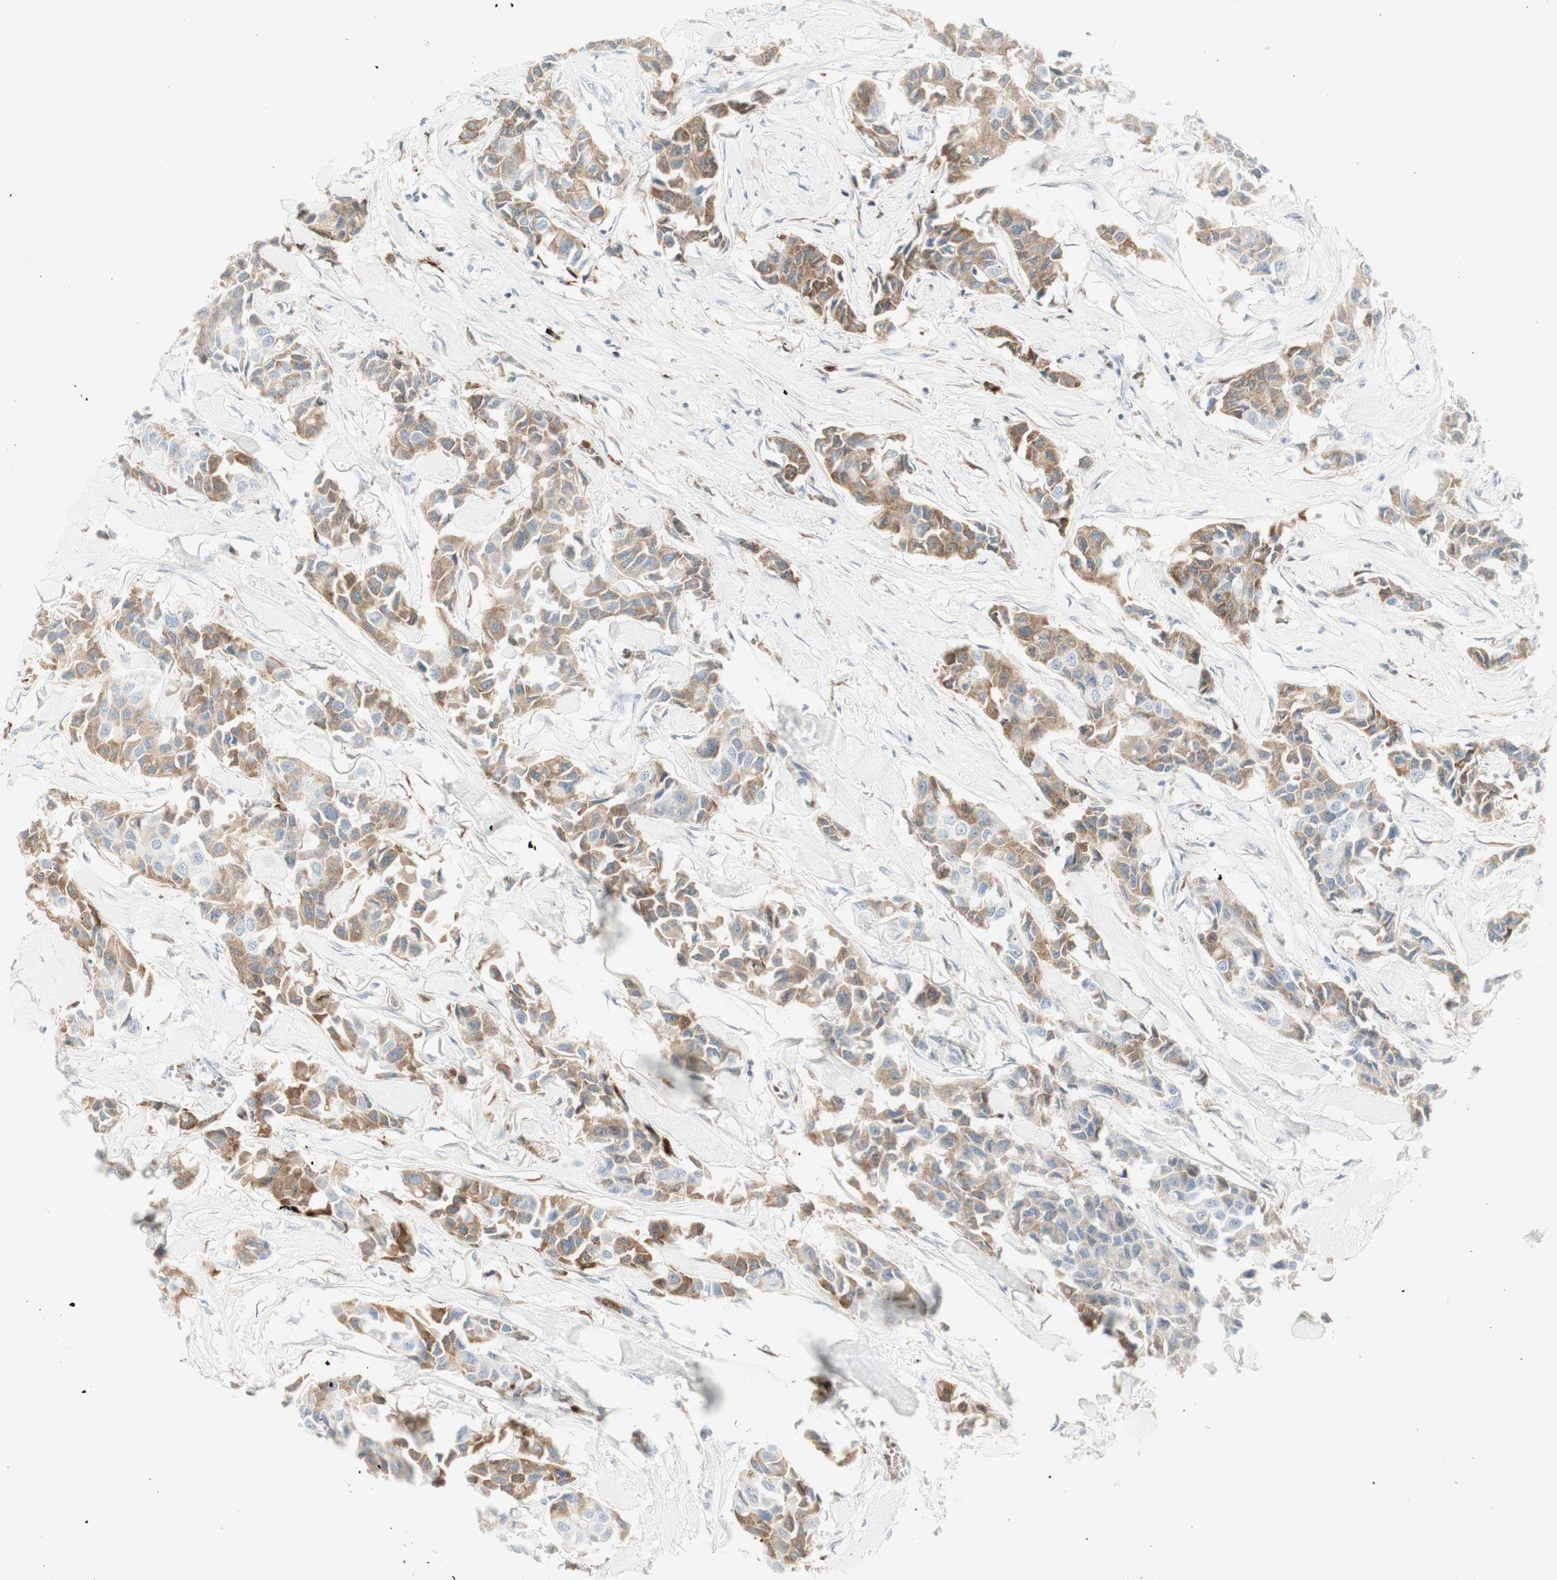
{"staining": {"intensity": "moderate", "quantity": ">75%", "location": "cytoplasmic/membranous"}, "tissue": "breast cancer", "cell_type": "Tumor cells", "image_type": "cancer", "snomed": [{"axis": "morphology", "description": "Duct carcinoma"}, {"axis": "topography", "description": "Breast"}], "caption": "A histopathology image of breast cancer stained for a protein displays moderate cytoplasmic/membranous brown staining in tumor cells.", "gene": "MDK", "patient": {"sex": "female", "age": 80}}